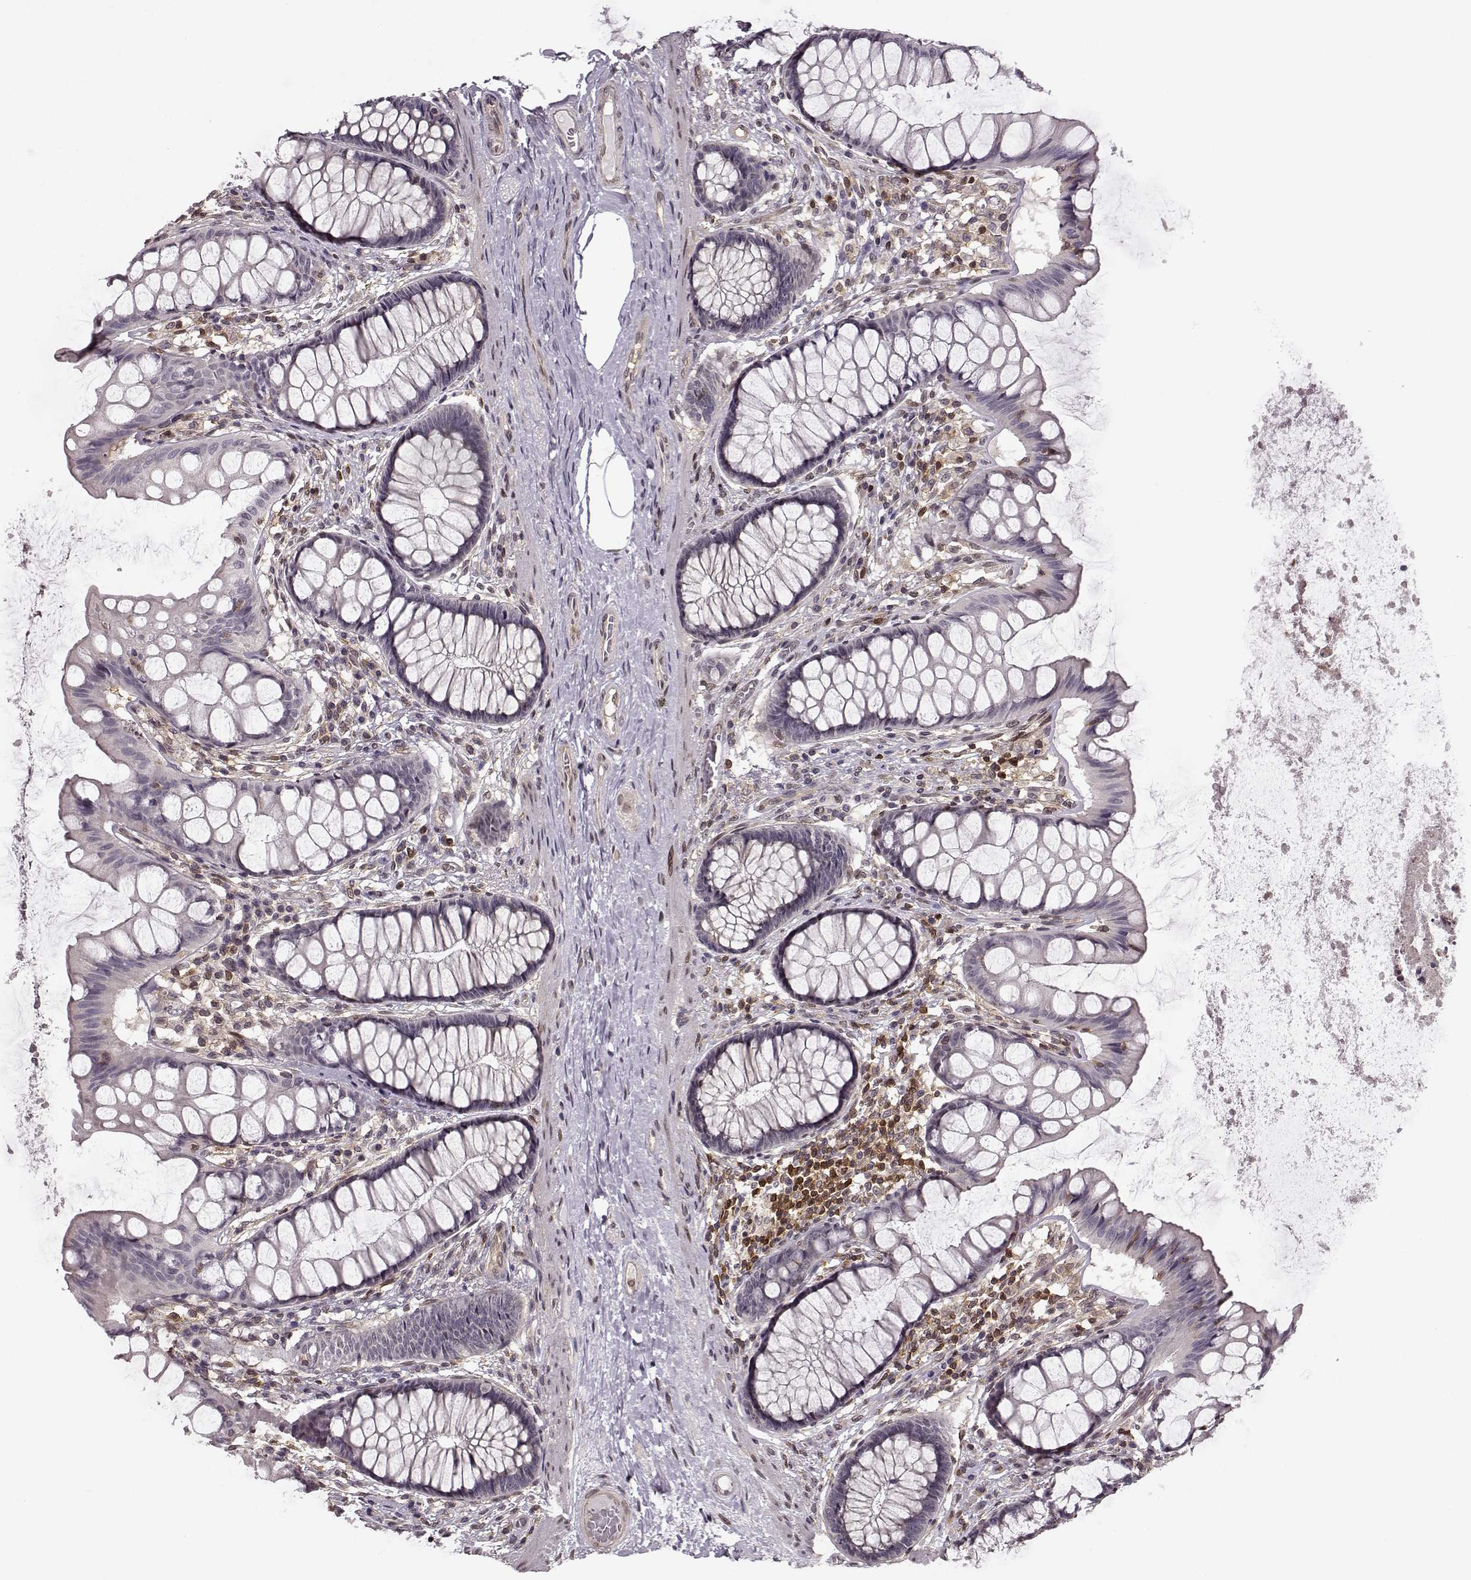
{"staining": {"intensity": "negative", "quantity": "none", "location": "none"}, "tissue": "colon", "cell_type": "Endothelial cells", "image_type": "normal", "snomed": [{"axis": "morphology", "description": "Normal tissue, NOS"}, {"axis": "topography", "description": "Colon"}], "caption": "Immunohistochemistry (IHC) of benign colon reveals no staining in endothelial cells.", "gene": "MFSD1", "patient": {"sex": "female", "age": 65}}